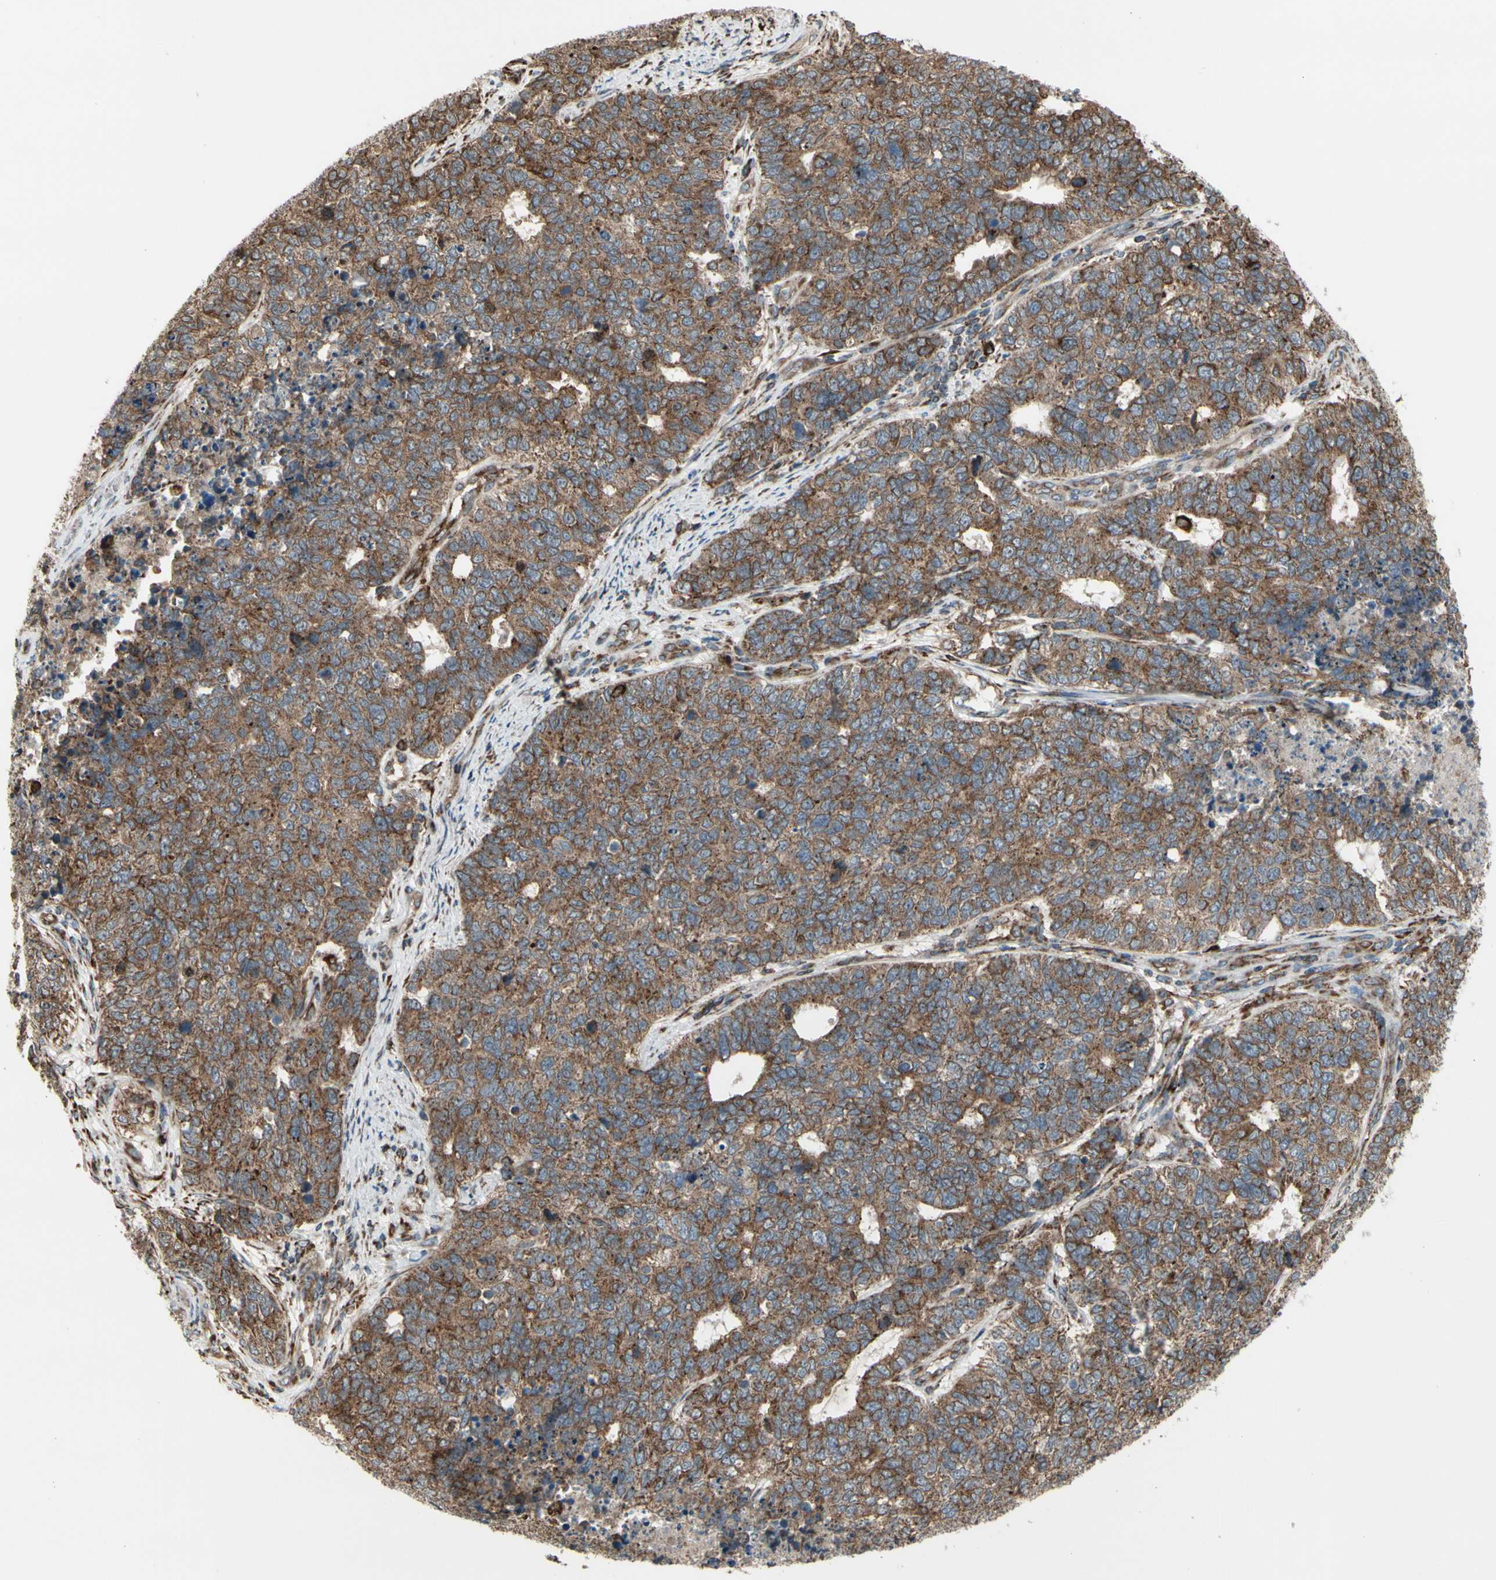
{"staining": {"intensity": "strong", "quantity": ">75%", "location": "cytoplasmic/membranous"}, "tissue": "cervical cancer", "cell_type": "Tumor cells", "image_type": "cancer", "snomed": [{"axis": "morphology", "description": "Squamous cell carcinoma, NOS"}, {"axis": "topography", "description": "Cervix"}], "caption": "IHC image of neoplastic tissue: human squamous cell carcinoma (cervical) stained using IHC displays high levels of strong protein expression localized specifically in the cytoplasmic/membranous of tumor cells, appearing as a cytoplasmic/membranous brown color.", "gene": "SLC39A9", "patient": {"sex": "female", "age": 63}}